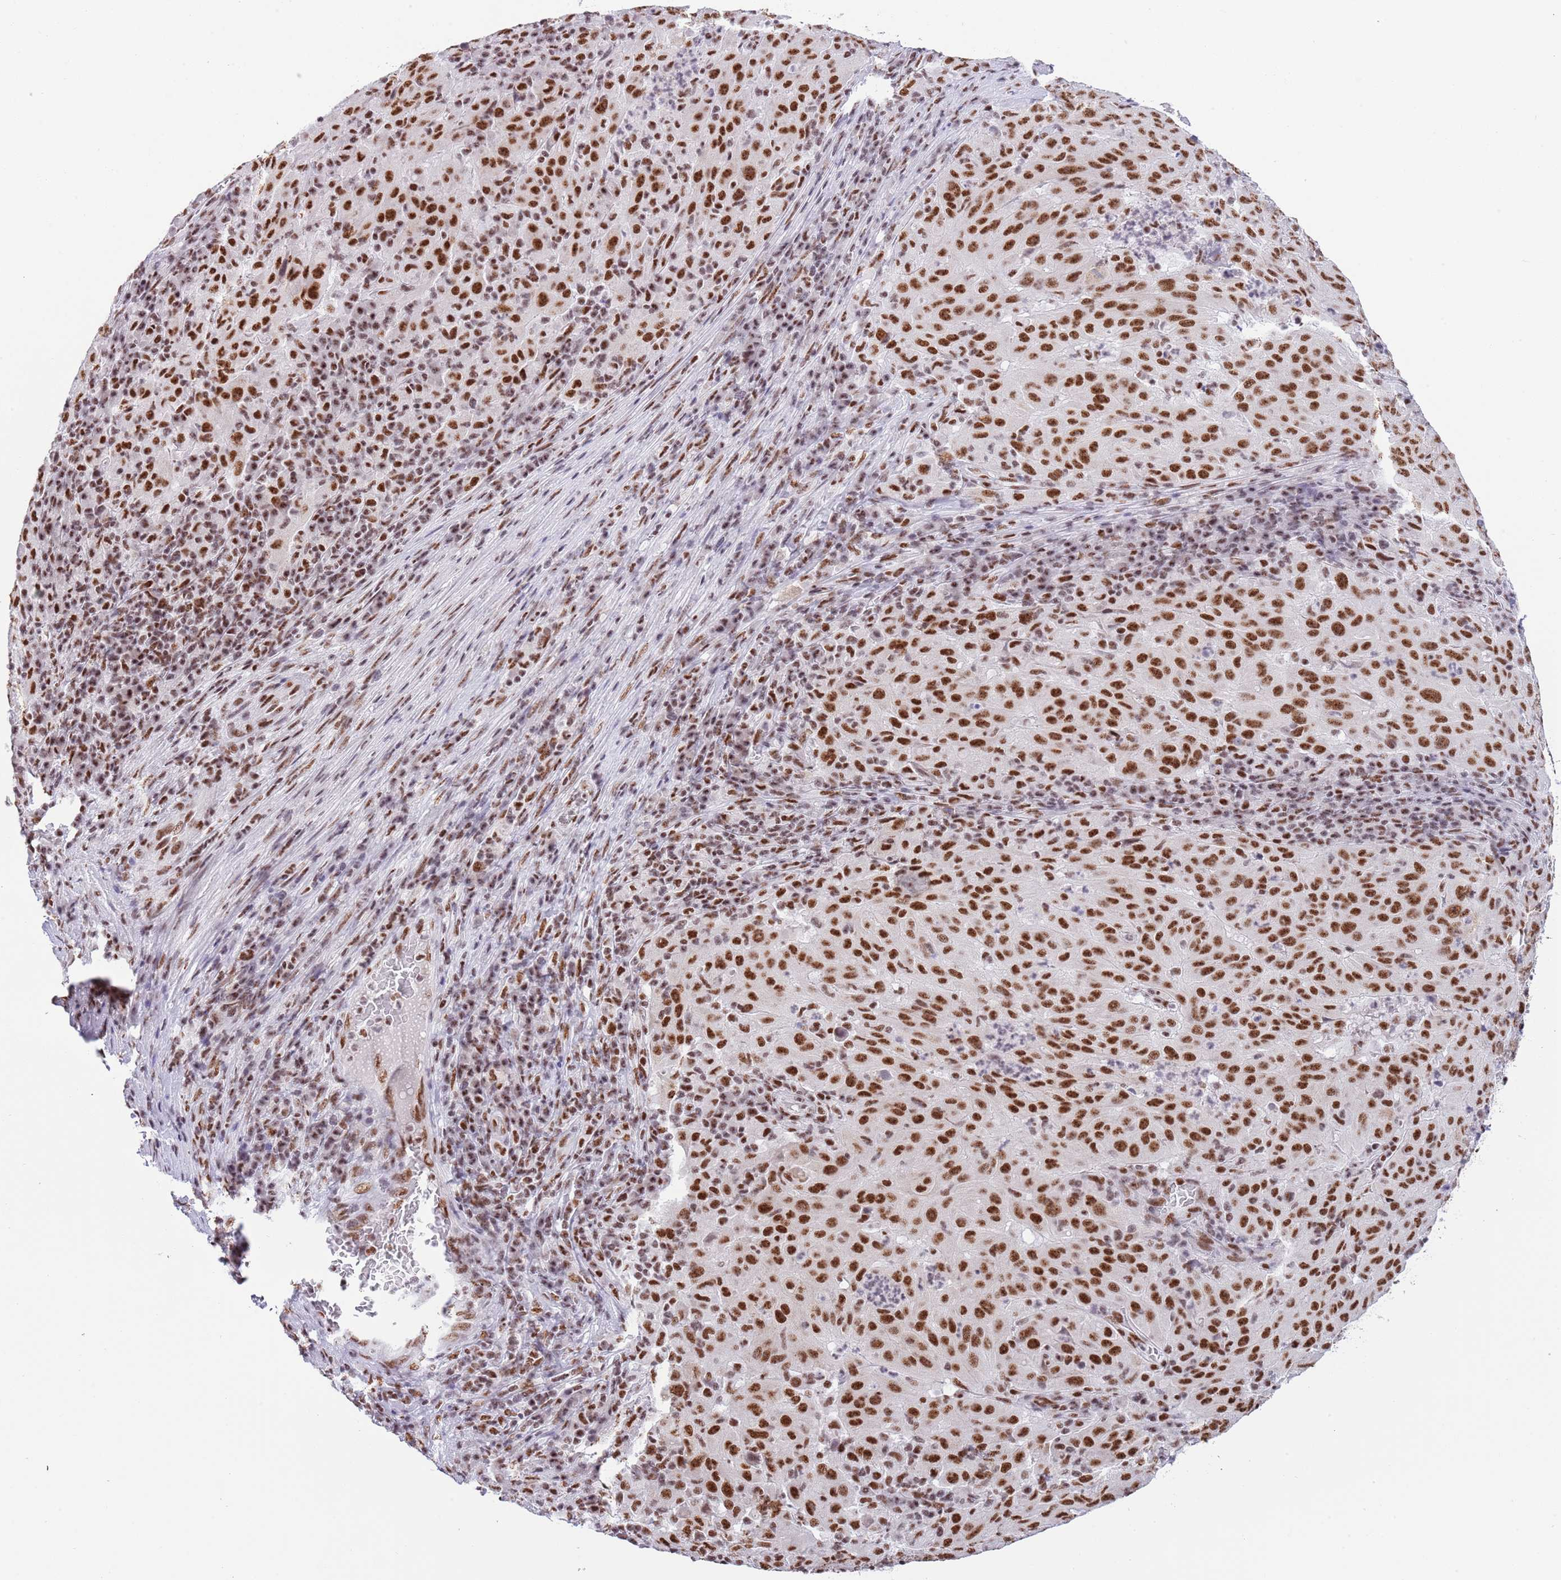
{"staining": {"intensity": "strong", "quantity": ">75%", "location": "nuclear"}, "tissue": "pancreatic cancer", "cell_type": "Tumor cells", "image_type": "cancer", "snomed": [{"axis": "morphology", "description": "Adenocarcinoma, NOS"}, {"axis": "topography", "description": "Pancreas"}], "caption": "Immunohistochemistry (IHC) of human pancreatic adenocarcinoma reveals high levels of strong nuclear positivity in about >75% of tumor cells. The protein of interest is stained brown, and the nuclei are stained in blue (DAB (3,3'-diaminobenzidine) IHC with brightfield microscopy, high magnification).", "gene": "SF3A2", "patient": {"sex": "male", "age": 63}}